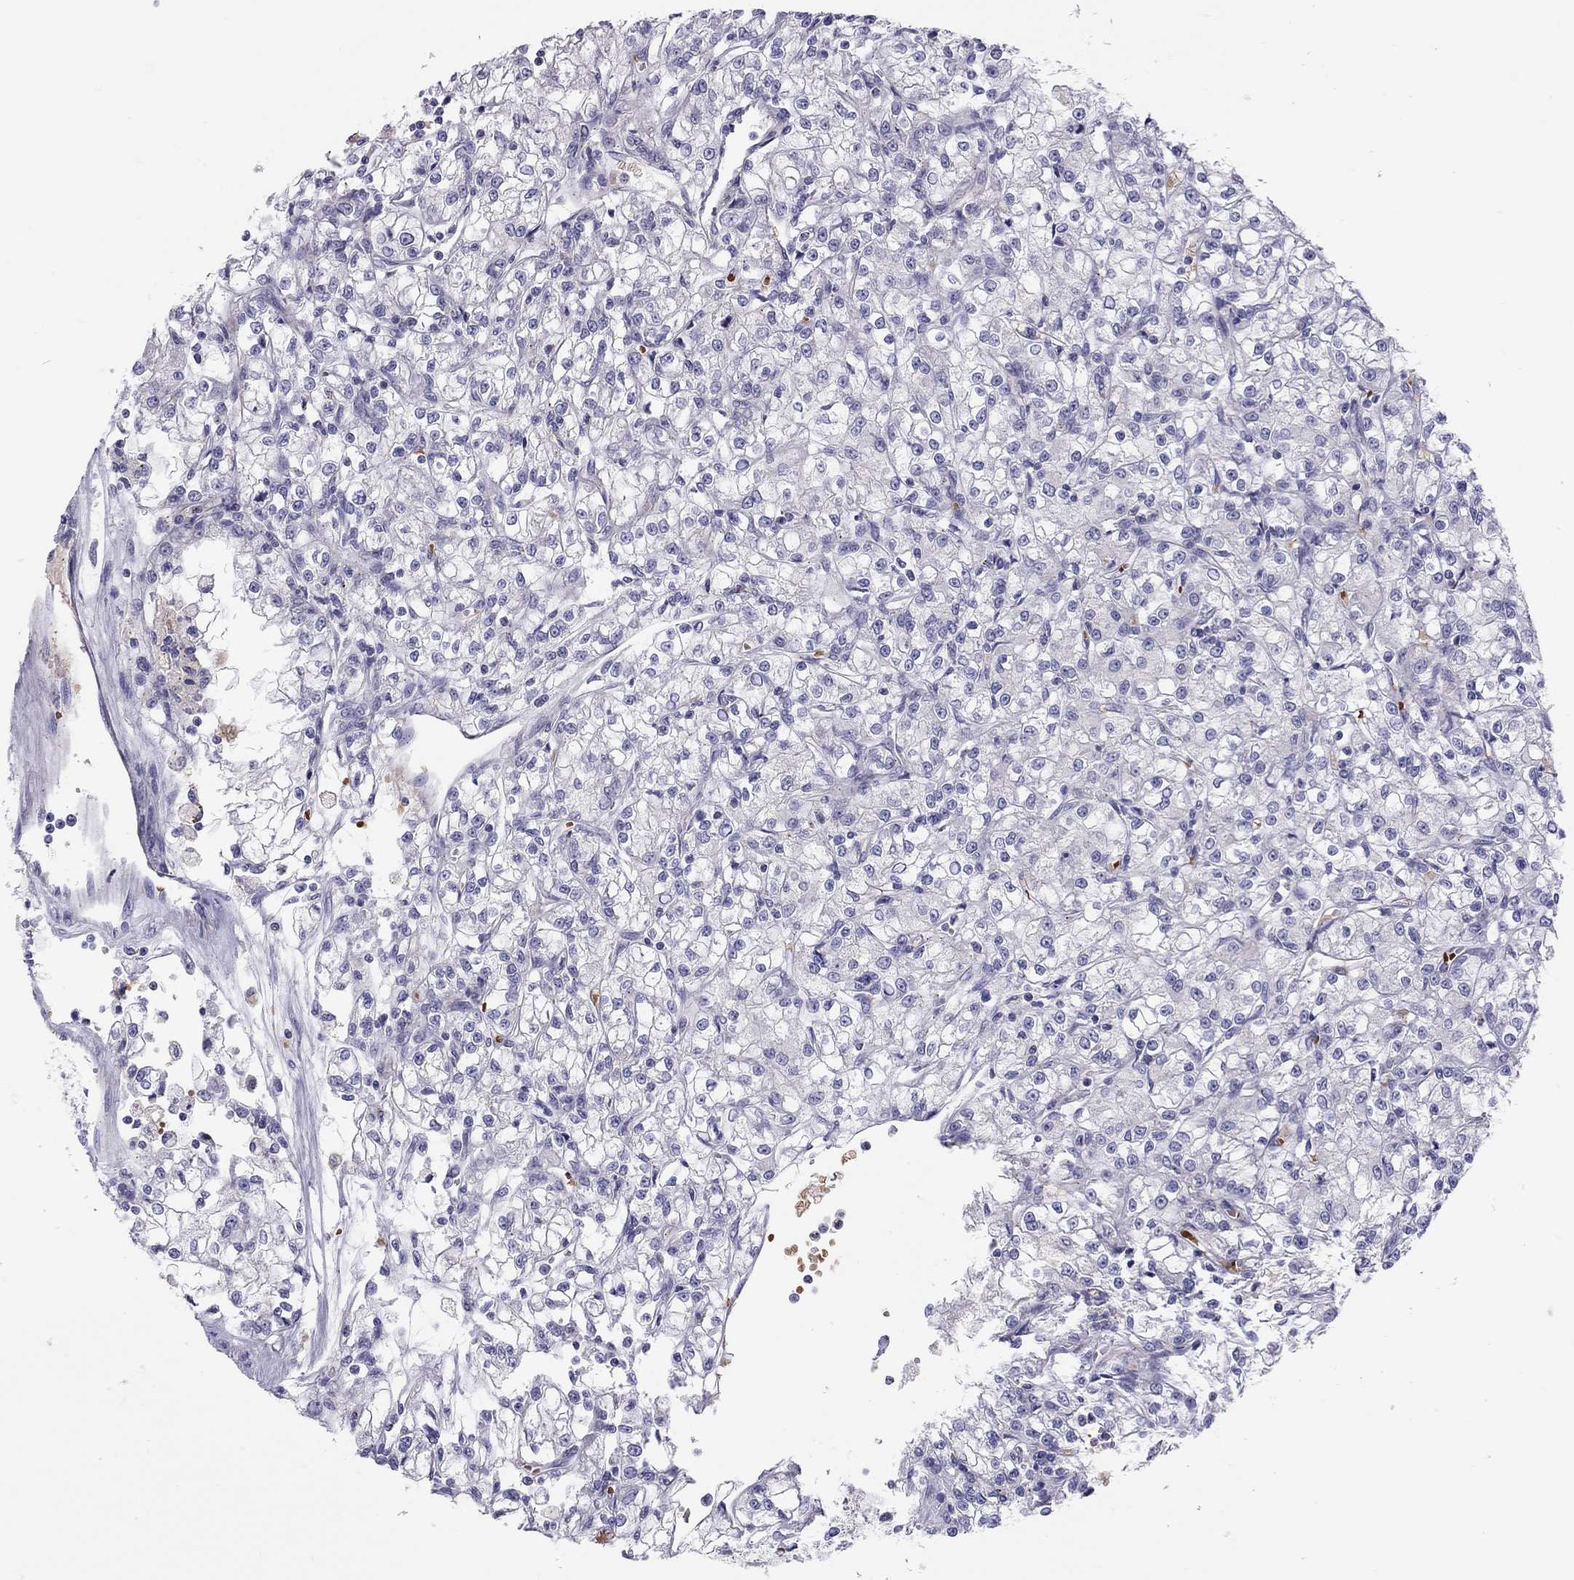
{"staining": {"intensity": "negative", "quantity": "none", "location": "none"}, "tissue": "renal cancer", "cell_type": "Tumor cells", "image_type": "cancer", "snomed": [{"axis": "morphology", "description": "Adenocarcinoma, NOS"}, {"axis": "topography", "description": "Kidney"}], "caption": "DAB (3,3'-diaminobenzidine) immunohistochemical staining of renal cancer shows no significant expression in tumor cells.", "gene": "FRMD1", "patient": {"sex": "female", "age": 59}}